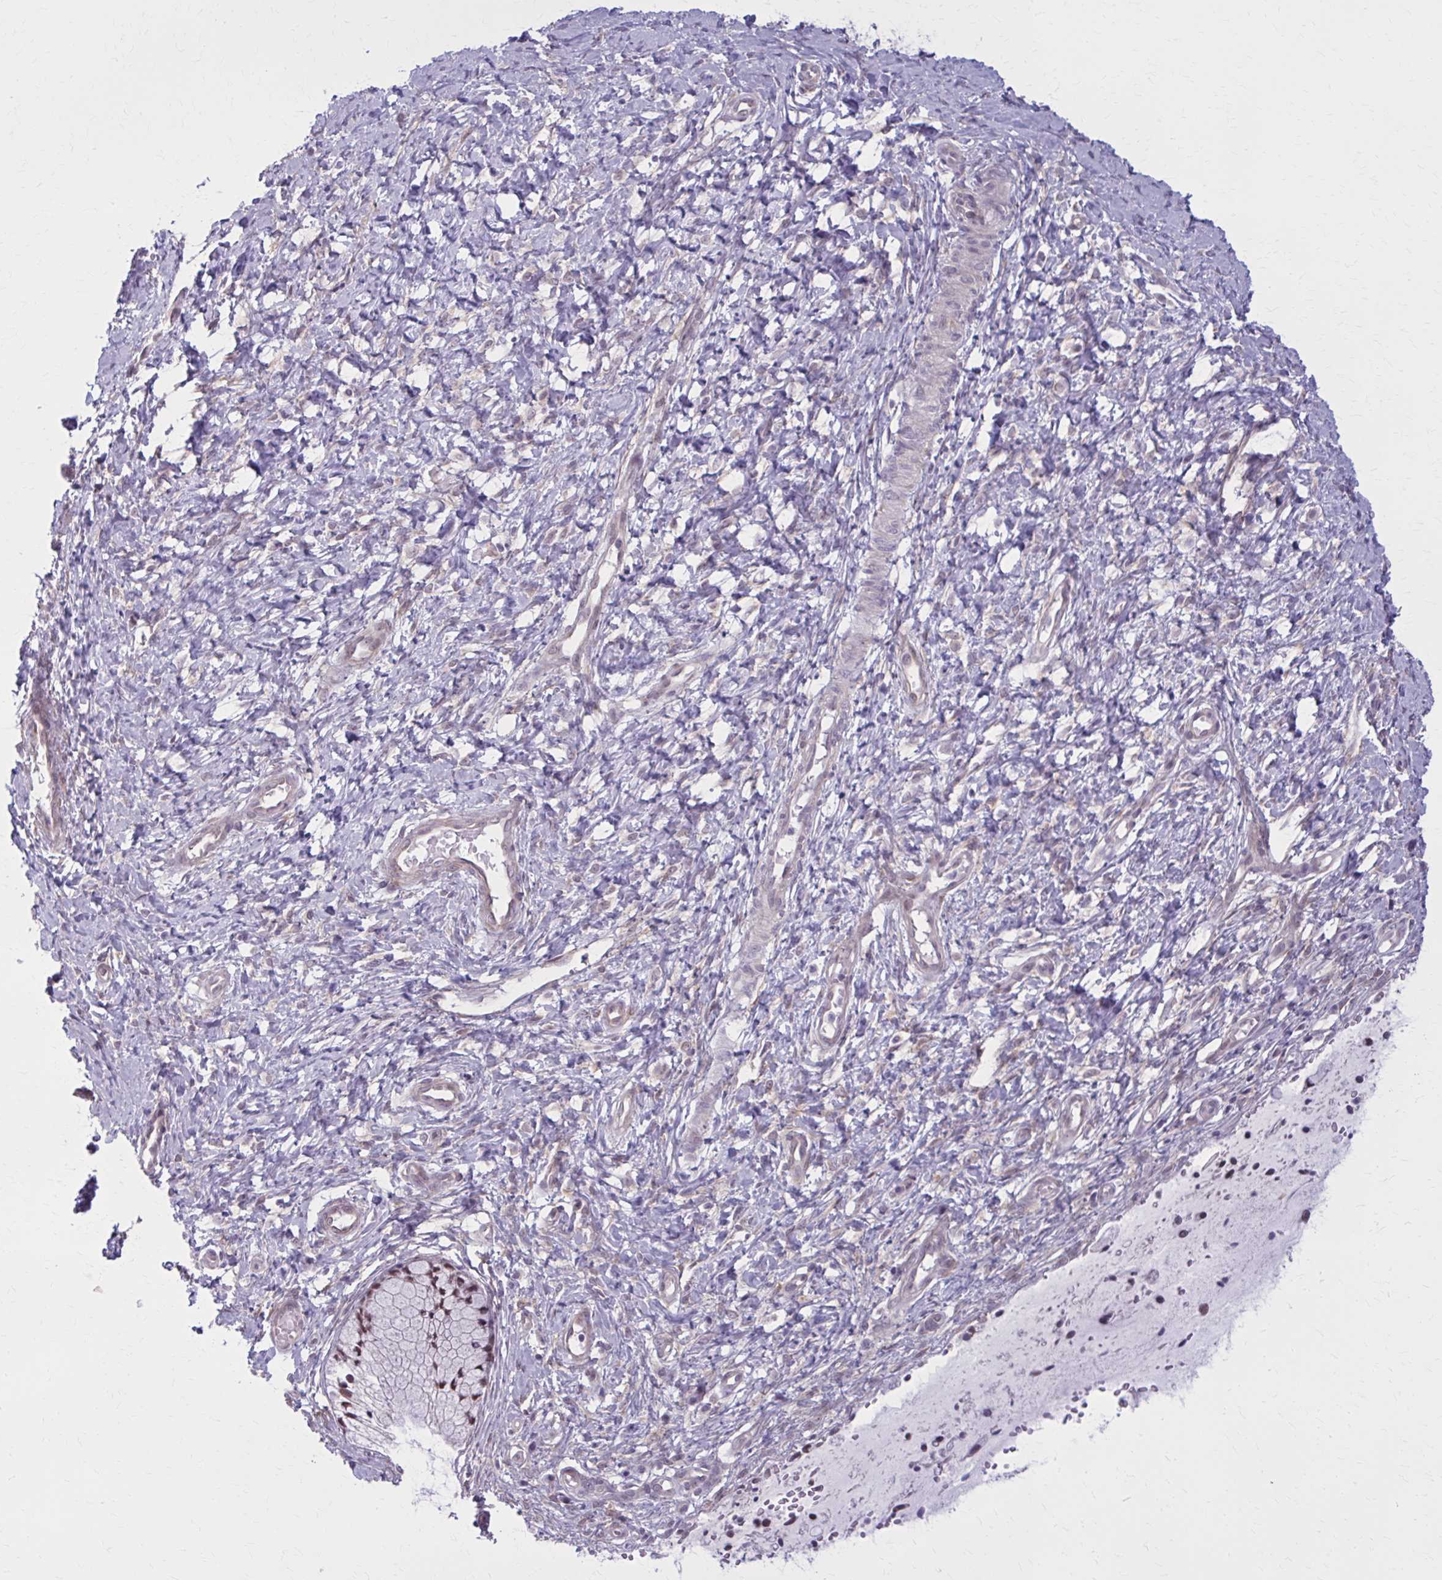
{"staining": {"intensity": "weak", "quantity": ">75%", "location": "nuclear"}, "tissue": "cervix", "cell_type": "Glandular cells", "image_type": "normal", "snomed": [{"axis": "morphology", "description": "Normal tissue, NOS"}, {"axis": "topography", "description": "Cervix"}], "caption": "Protein expression by IHC reveals weak nuclear expression in approximately >75% of glandular cells in unremarkable cervix.", "gene": "NUMBL", "patient": {"sex": "female", "age": 37}}